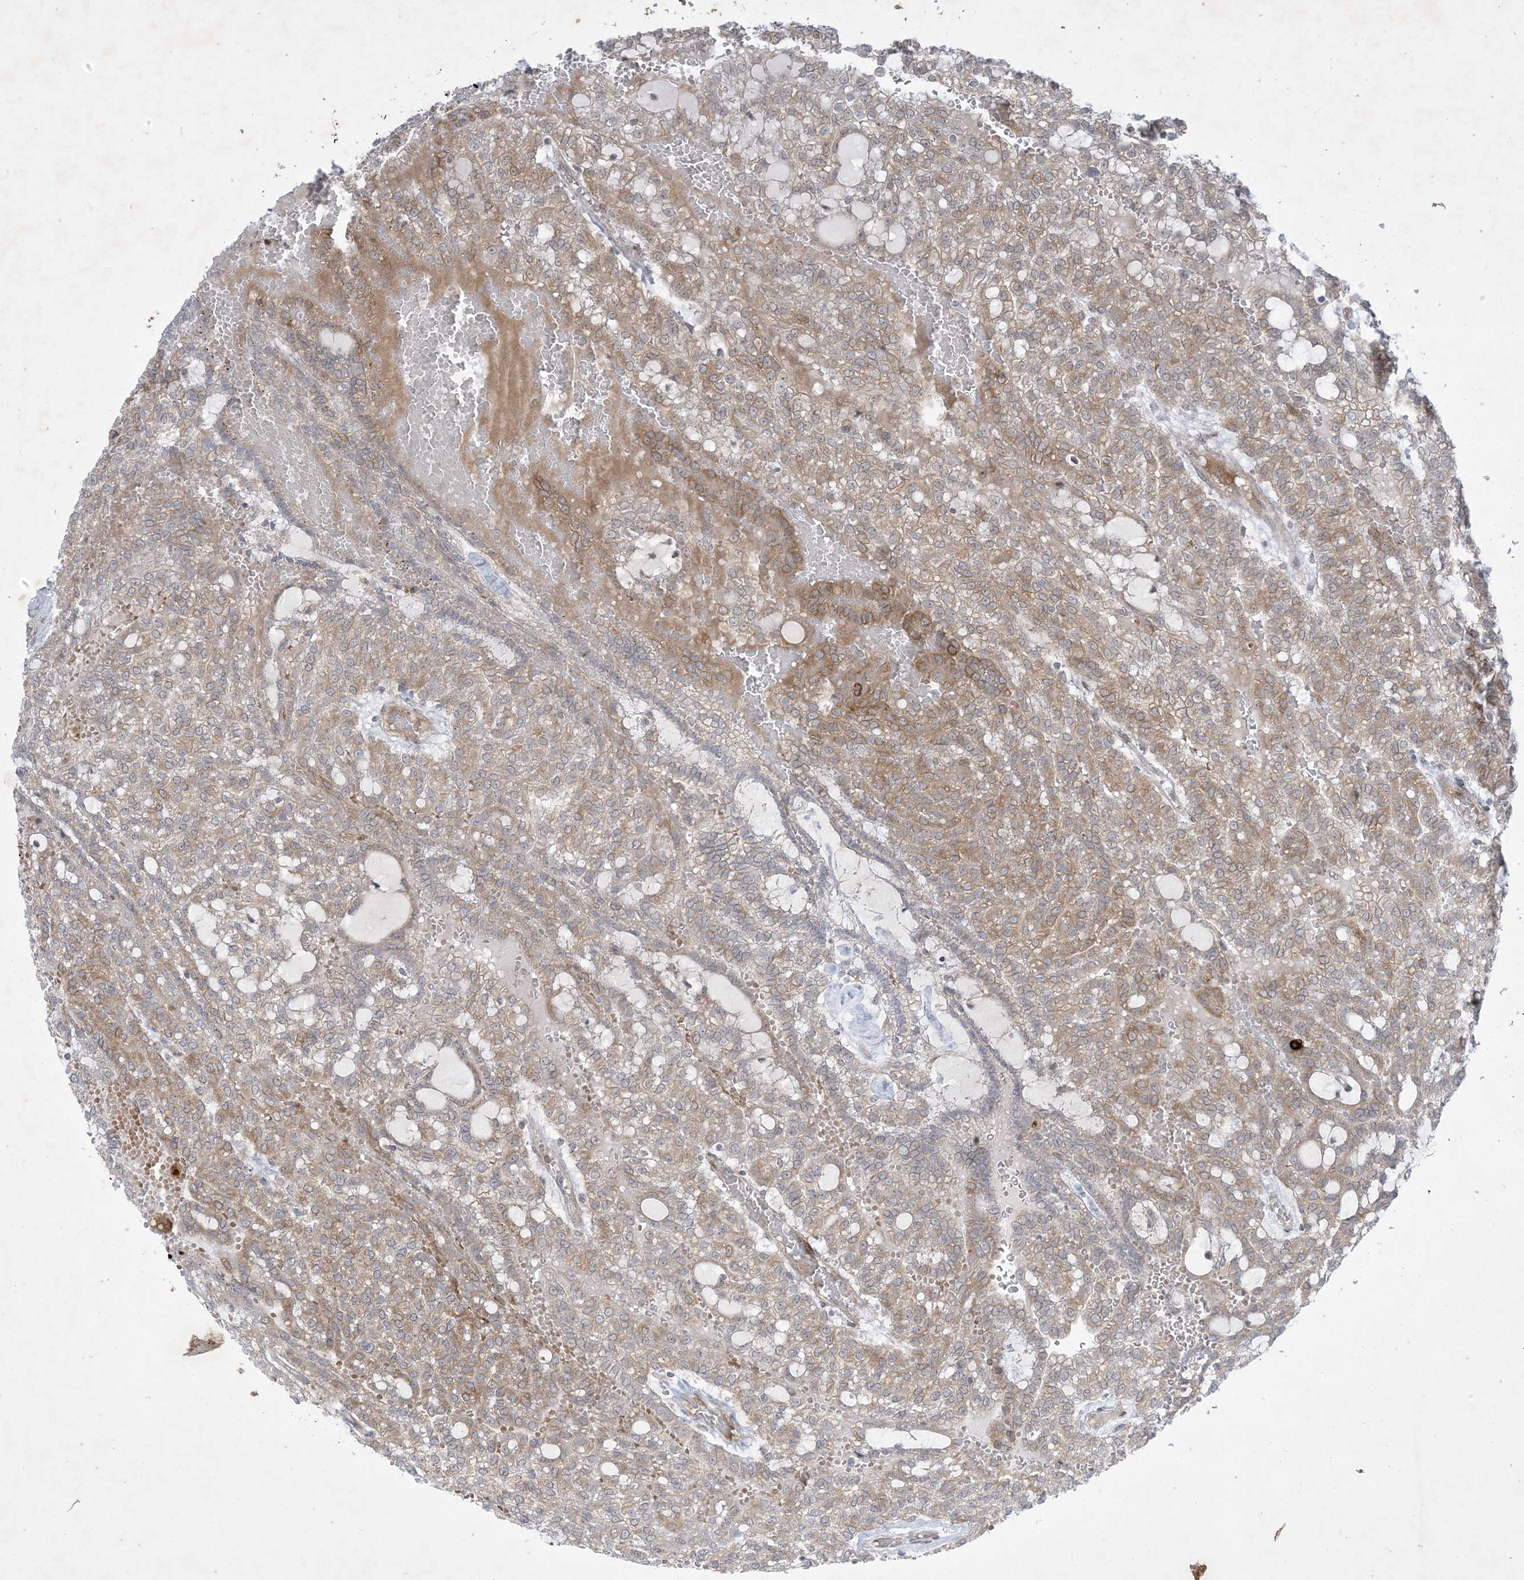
{"staining": {"intensity": "moderate", "quantity": ">75%", "location": "cytoplasmic/membranous"}, "tissue": "renal cancer", "cell_type": "Tumor cells", "image_type": "cancer", "snomed": [{"axis": "morphology", "description": "Adenocarcinoma, NOS"}, {"axis": "topography", "description": "Kidney"}], "caption": "This histopathology image demonstrates IHC staining of renal cancer (adenocarcinoma), with medium moderate cytoplasmic/membranous expression in approximately >75% of tumor cells.", "gene": "SOGA3", "patient": {"sex": "male", "age": 63}}